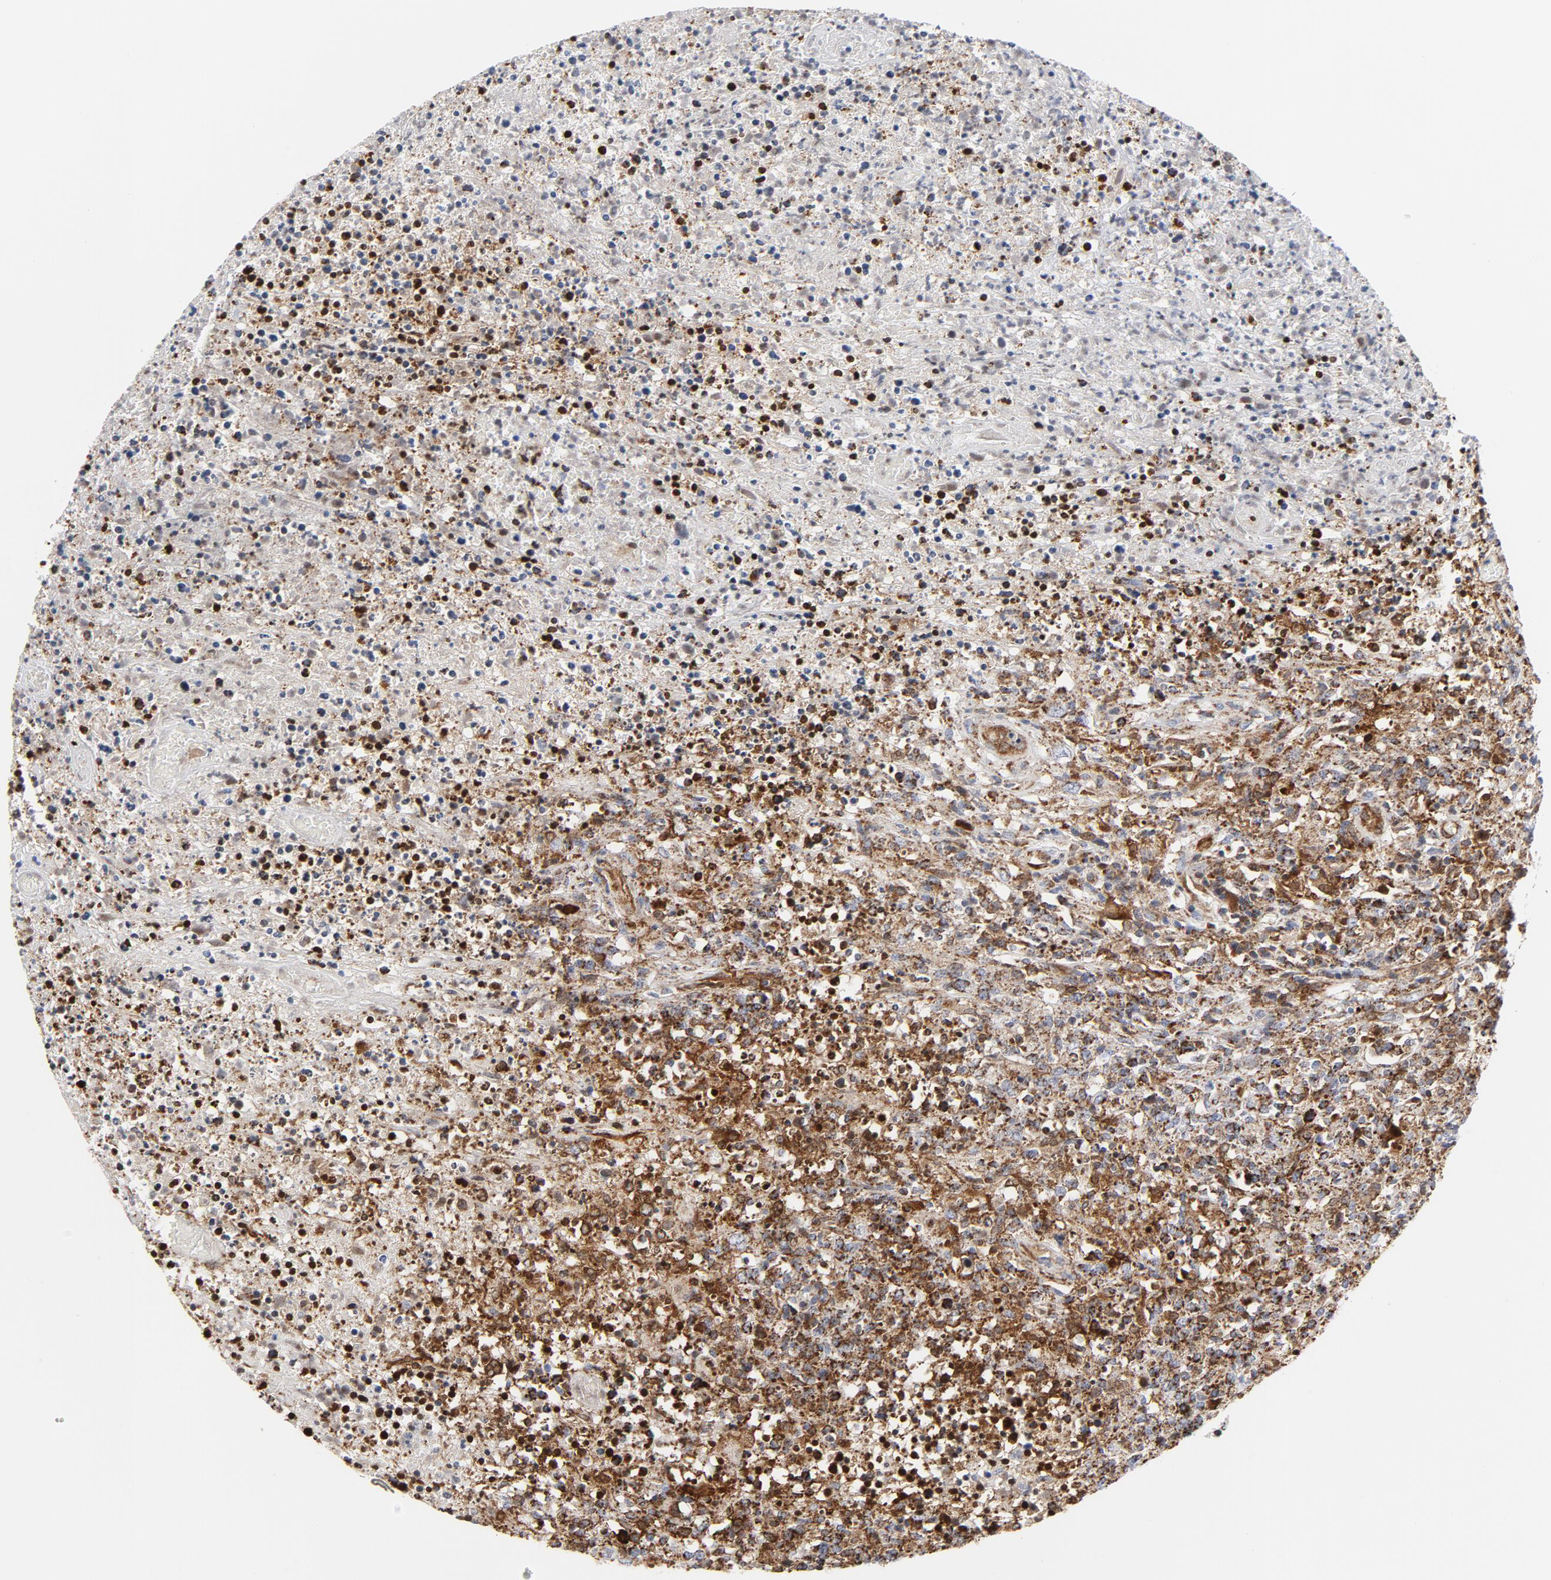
{"staining": {"intensity": "strong", "quantity": ">75%", "location": "cytoplasmic/membranous"}, "tissue": "lymphoma", "cell_type": "Tumor cells", "image_type": "cancer", "snomed": [{"axis": "morphology", "description": "Malignant lymphoma, non-Hodgkin's type, High grade"}, {"axis": "topography", "description": "Lymph node"}], "caption": "Tumor cells display high levels of strong cytoplasmic/membranous positivity in approximately >75% of cells in human lymphoma.", "gene": "CYCS", "patient": {"sex": "female", "age": 84}}